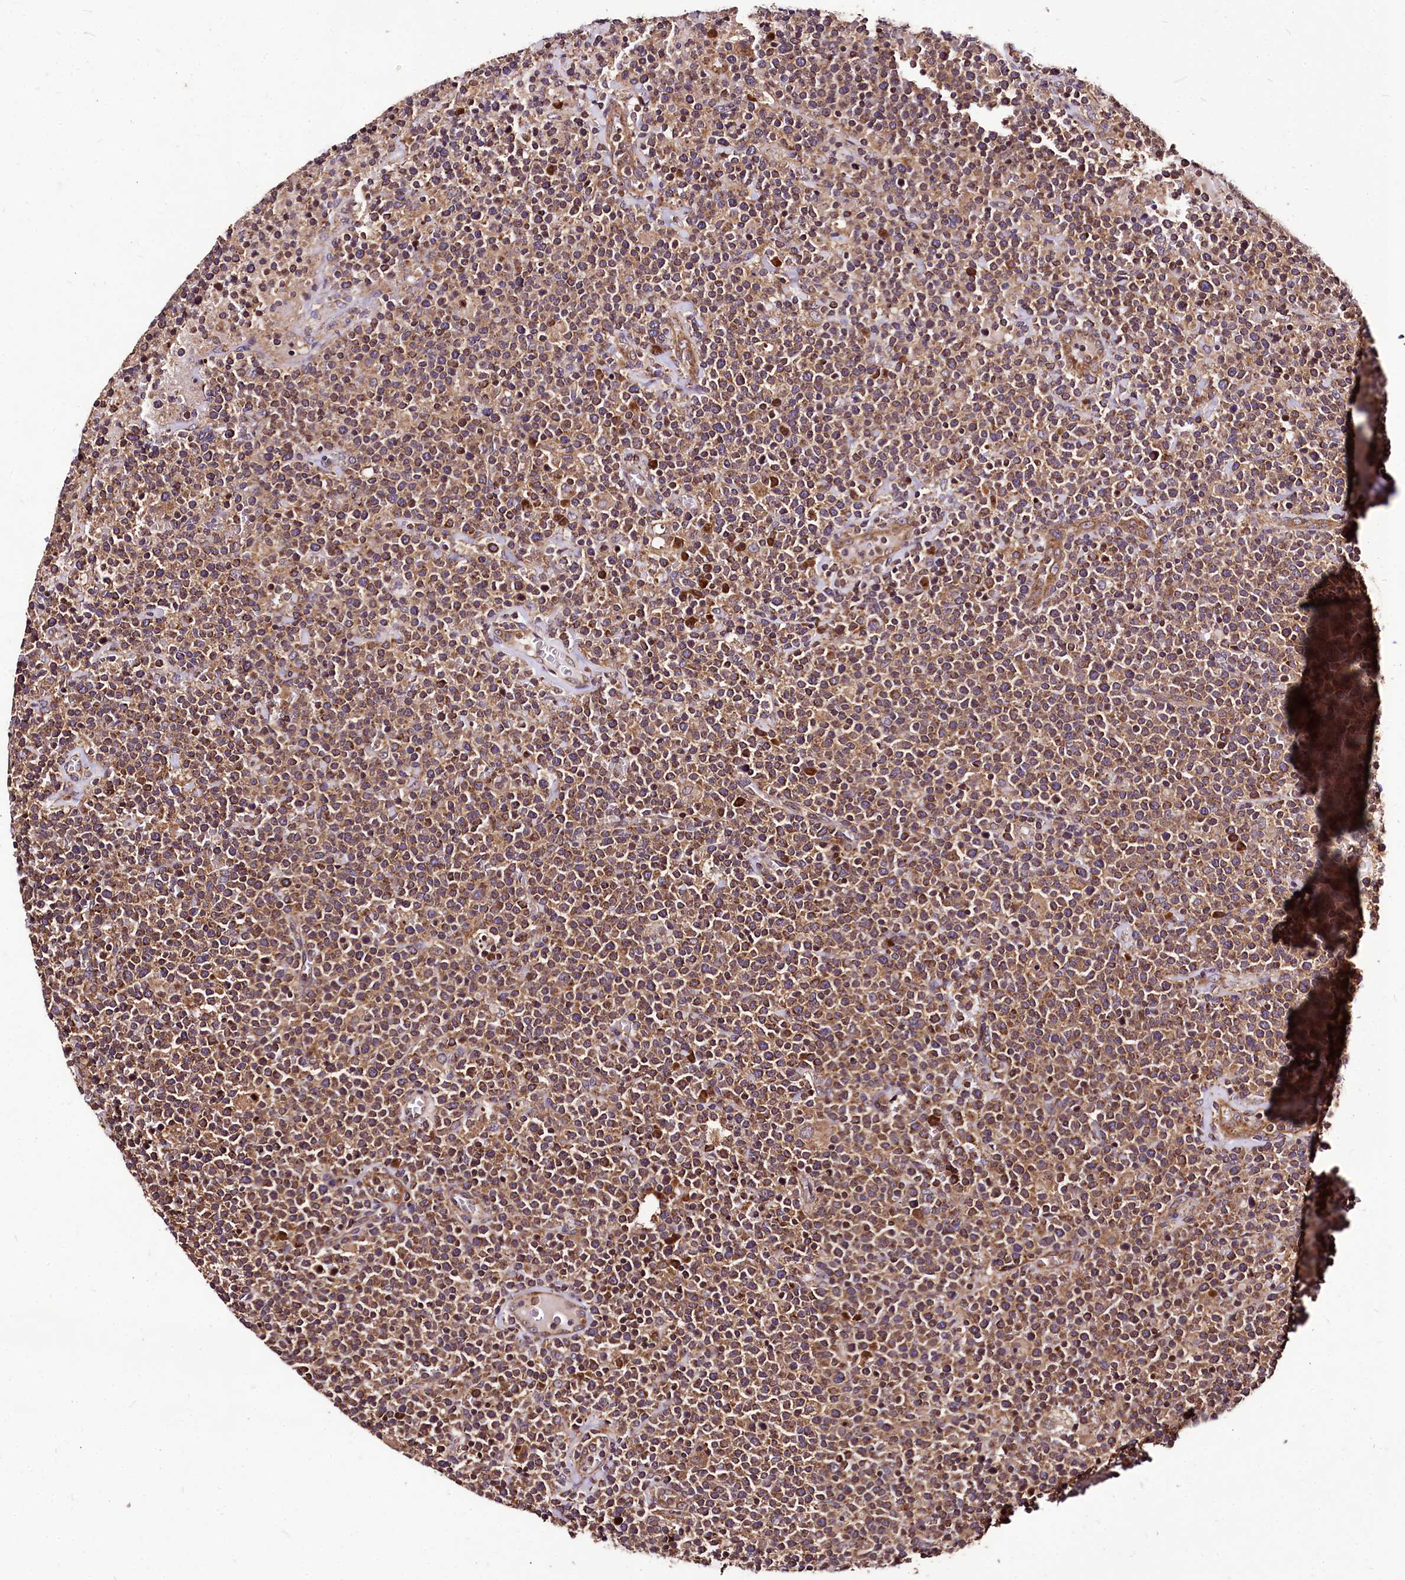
{"staining": {"intensity": "moderate", "quantity": ">75%", "location": "cytoplasmic/membranous"}, "tissue": "lymphoma", "cell_type": "Tumor cells", "image_type": "cancer", "snomed": [{"axis": "morphology", "description": "Malignant lymphoma, non-Hodgkin's type, High grade"}, {"axis": "topography", "description": "Lymph node"}], "caption": "A photomicrograph of human lymphoma stained for a protein shows moderate cytoplasmic/membranous brown staining in tumor cells.", "gene": "LRSAM1", "patient": {"sex": "male", "age": 61}}